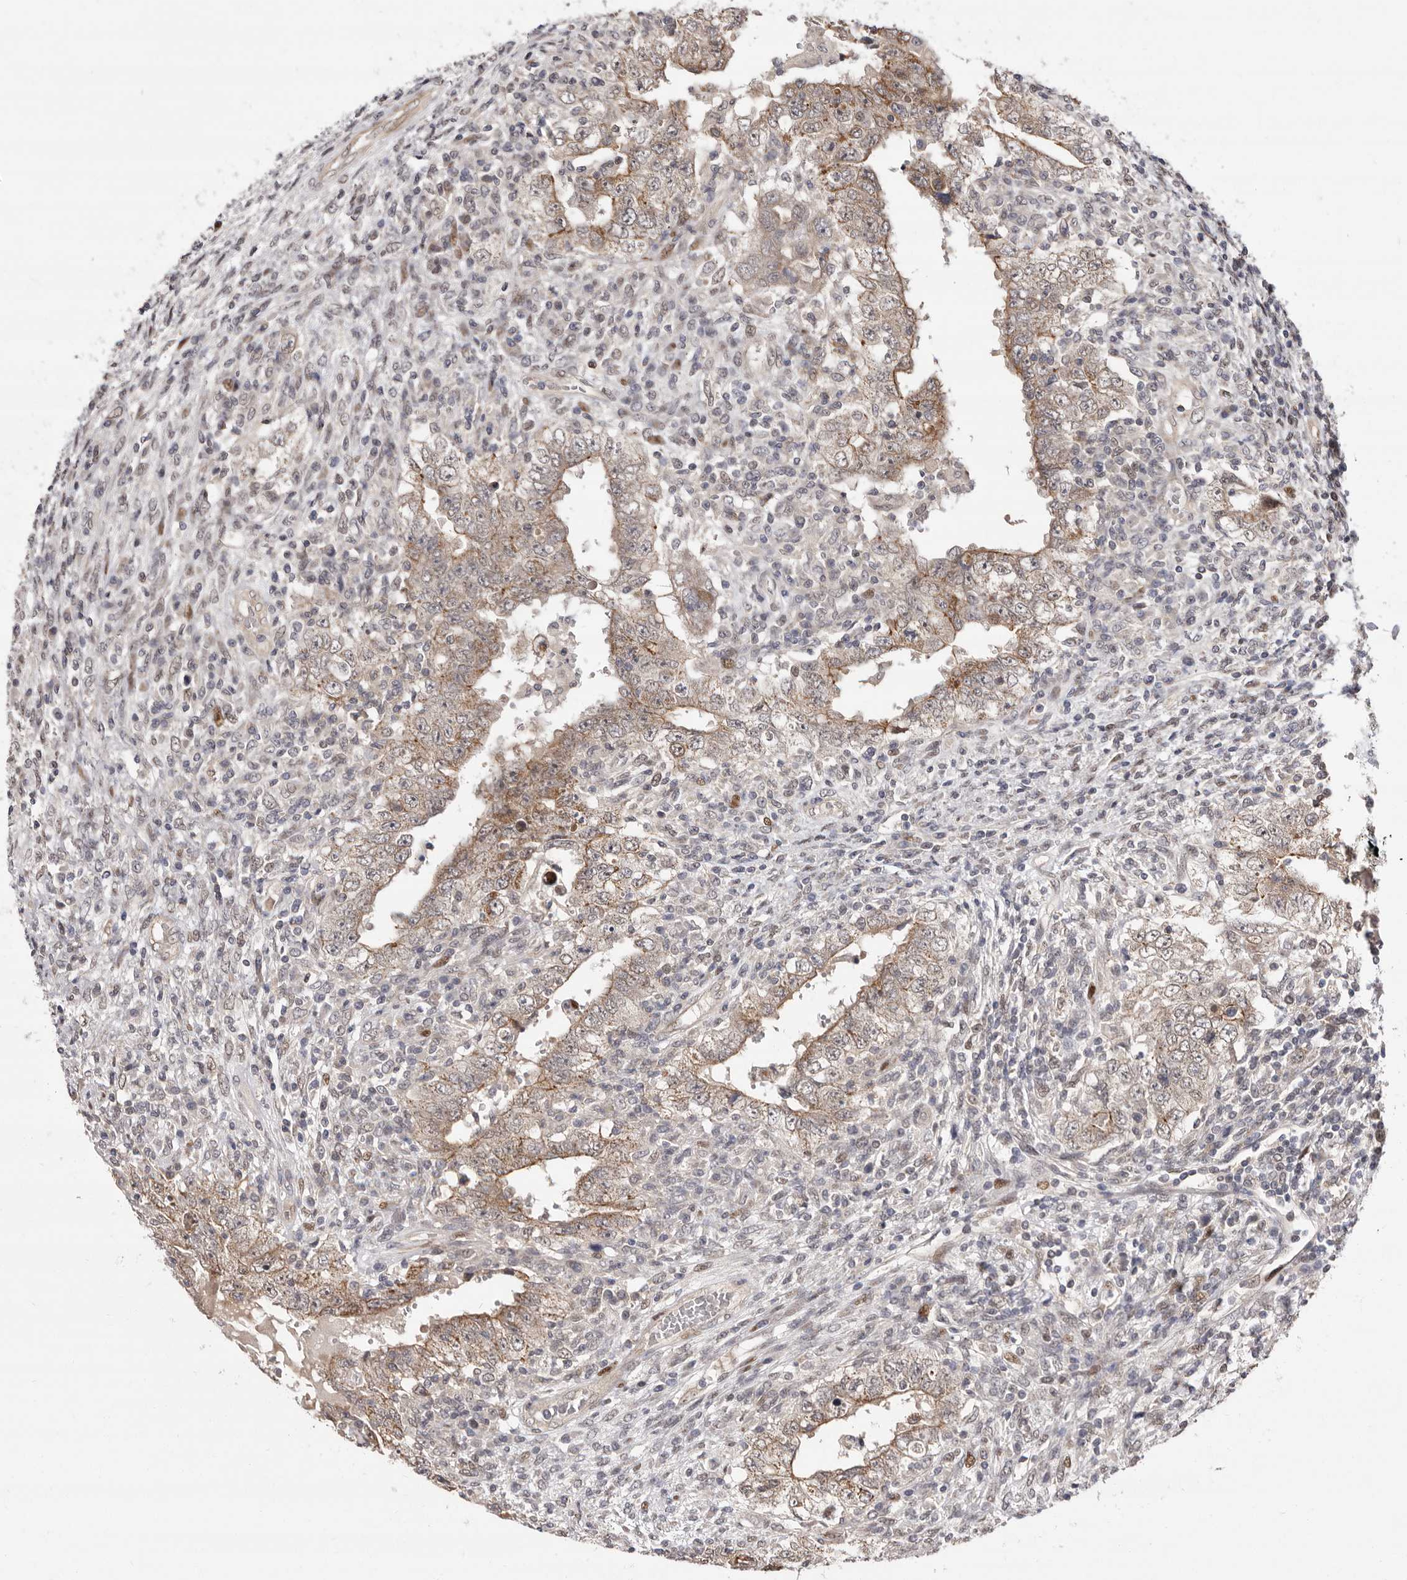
{"staining": {"intensity": "moderate", "quantity": ">75%", "location": "cytoplasmic/membranous"}, "tissue": "testis cancer", "cell_type": "Tumor cells", "image_type": "cancer", "snomed": [{"axis": "morphology", "description": "Carcinoma, Embryonal, NOS"}, {"axis": "topography", "description": "Testis"}], "caption": "IHC of testis cancer (embryonal carcinoma) displays medium levels of moderate cytoplasmic/membranous staining in about >75% of tumor cells. The staining is performed using DAB brown chromogen to label protein expression. The nuclei are counter-stained blue using hematoxylin.", "gene": "GLRX3", "patient": {"sex": "male", "age": 26}}